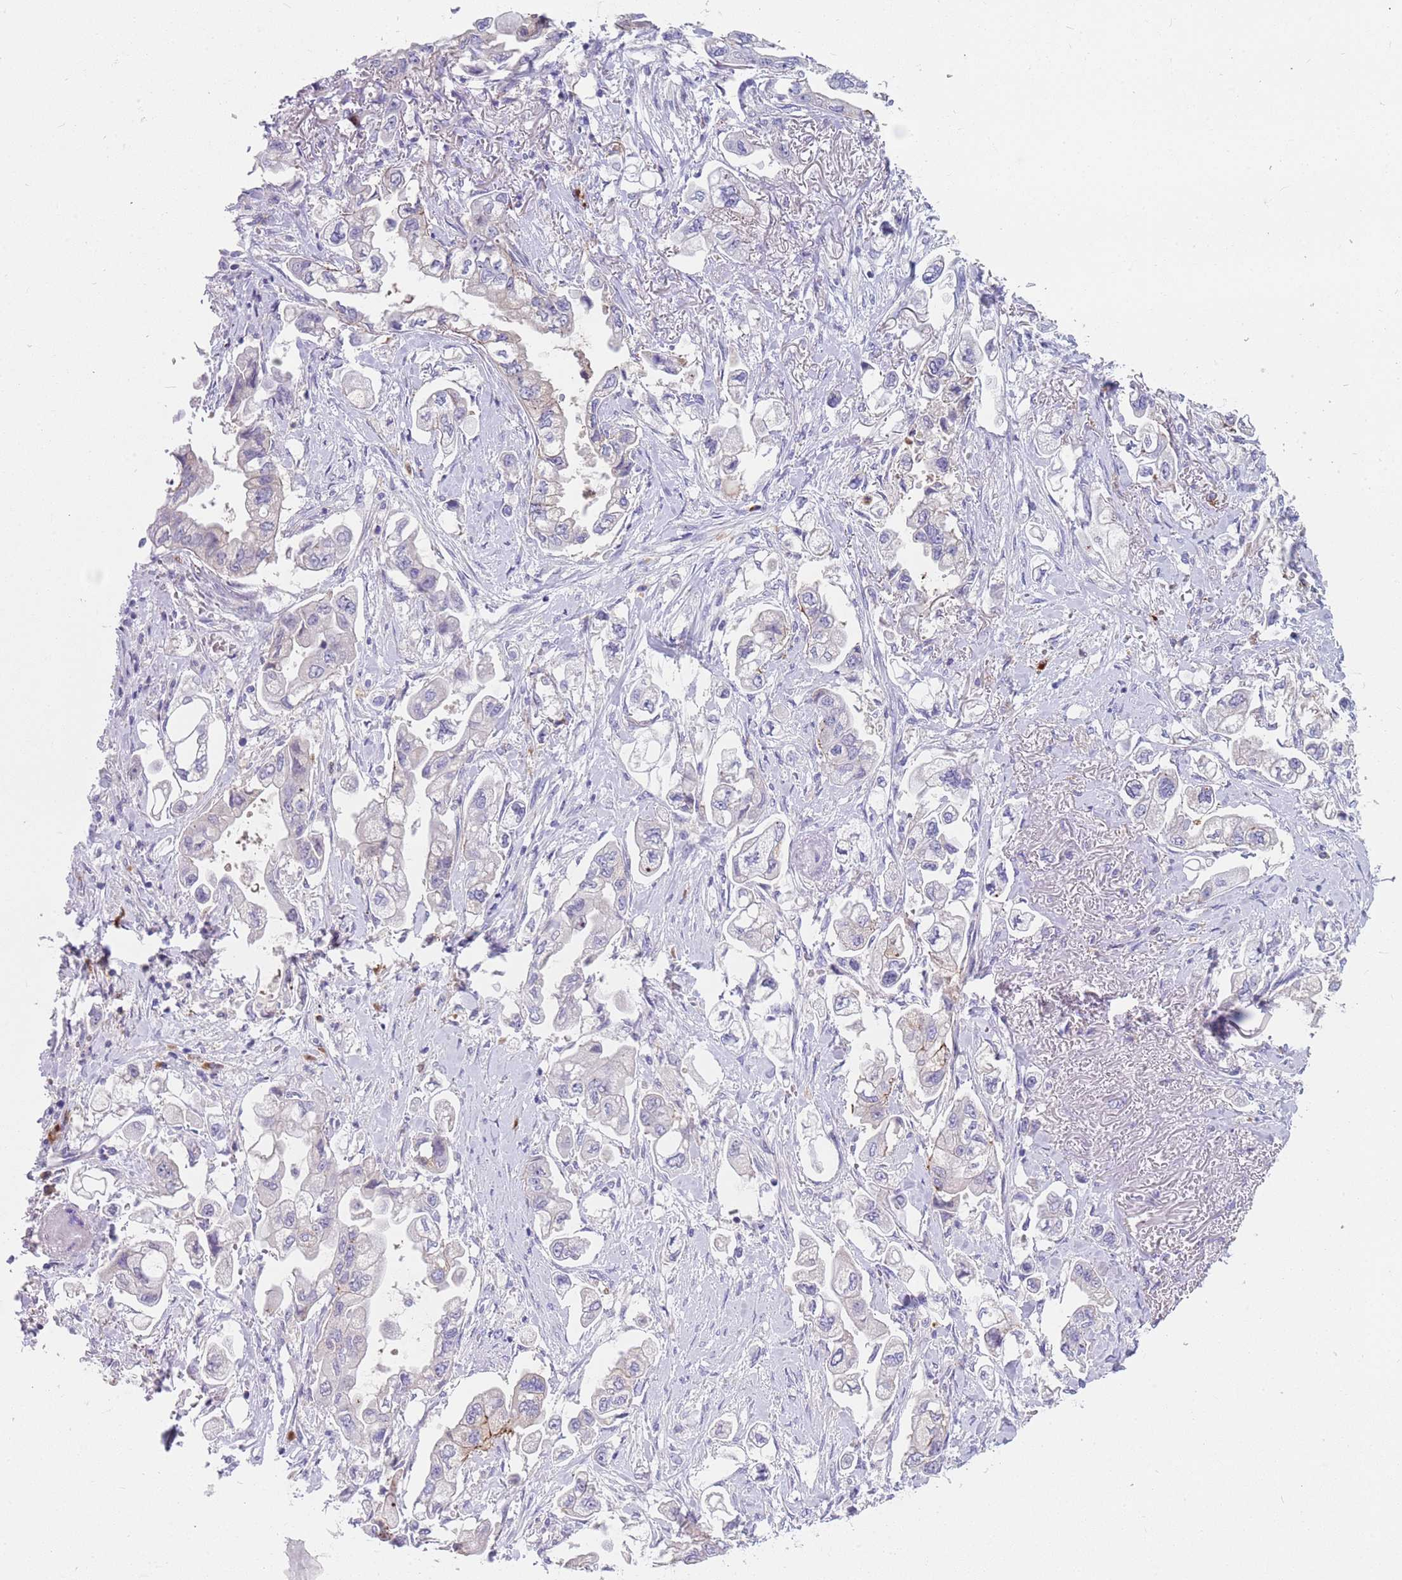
{"staining": {"intensity": "negative", "quantity": "none", "location": "none"}, "tissue": "stomach cancer", "cell_type": "Tumor cells", "image_type": "cancer", "snomed": [{"axis": "morphology", "description": "Adenocarcinoma, NOS"}, {"axis": "topography", "description": "Stomach"}], "caption": "A photomicrograph of stomach adenocarcinoma stained for a protein demonstrates no brown staining in tumor cells.", "gene": "TYW1", "patient": {"sex": "male", "age": 62}}